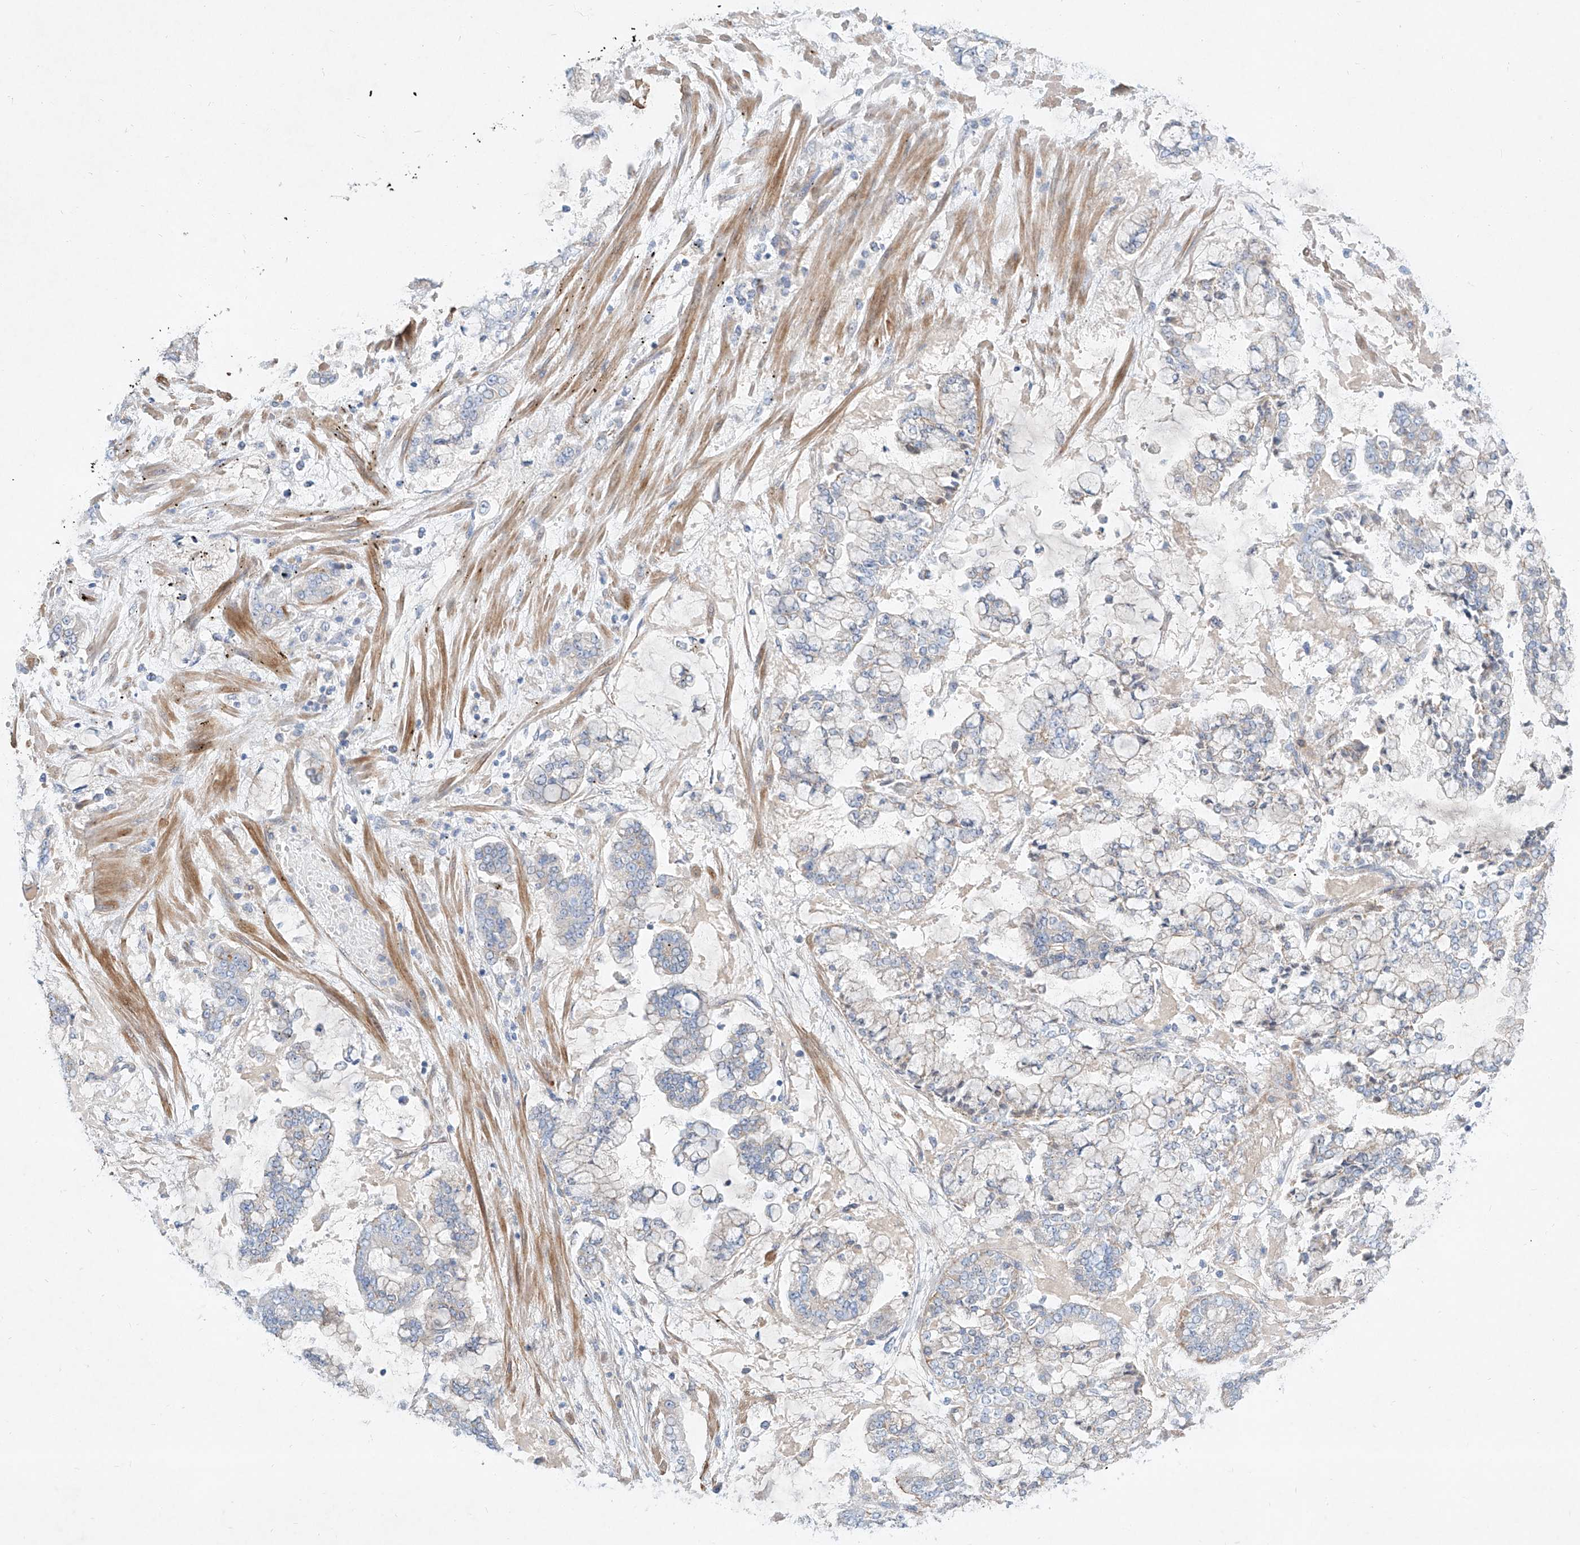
{"staining": {"intensity": "negative", "quantity": "none", "location": "none"}, "tissue": "stomach cancer", "cell_type": "Tumor cells", "image_type": "cancer", "snomed": [{"axis": "morphology", "description": "Normal tissue, NOS"}, {"axis": "morphology", "description": "Adenocarcinoma, NOS"}, {"axis": "topography", "description": "Stomach, upper"}, {"axis": "topography", "description": "Stomach"}], "caption": "This is an immunohistochemistry image of human stomach cancer. There is no staining in tumor cells.", "gene": "AJM1", "patient": {"sex": "male", "age": 76}}